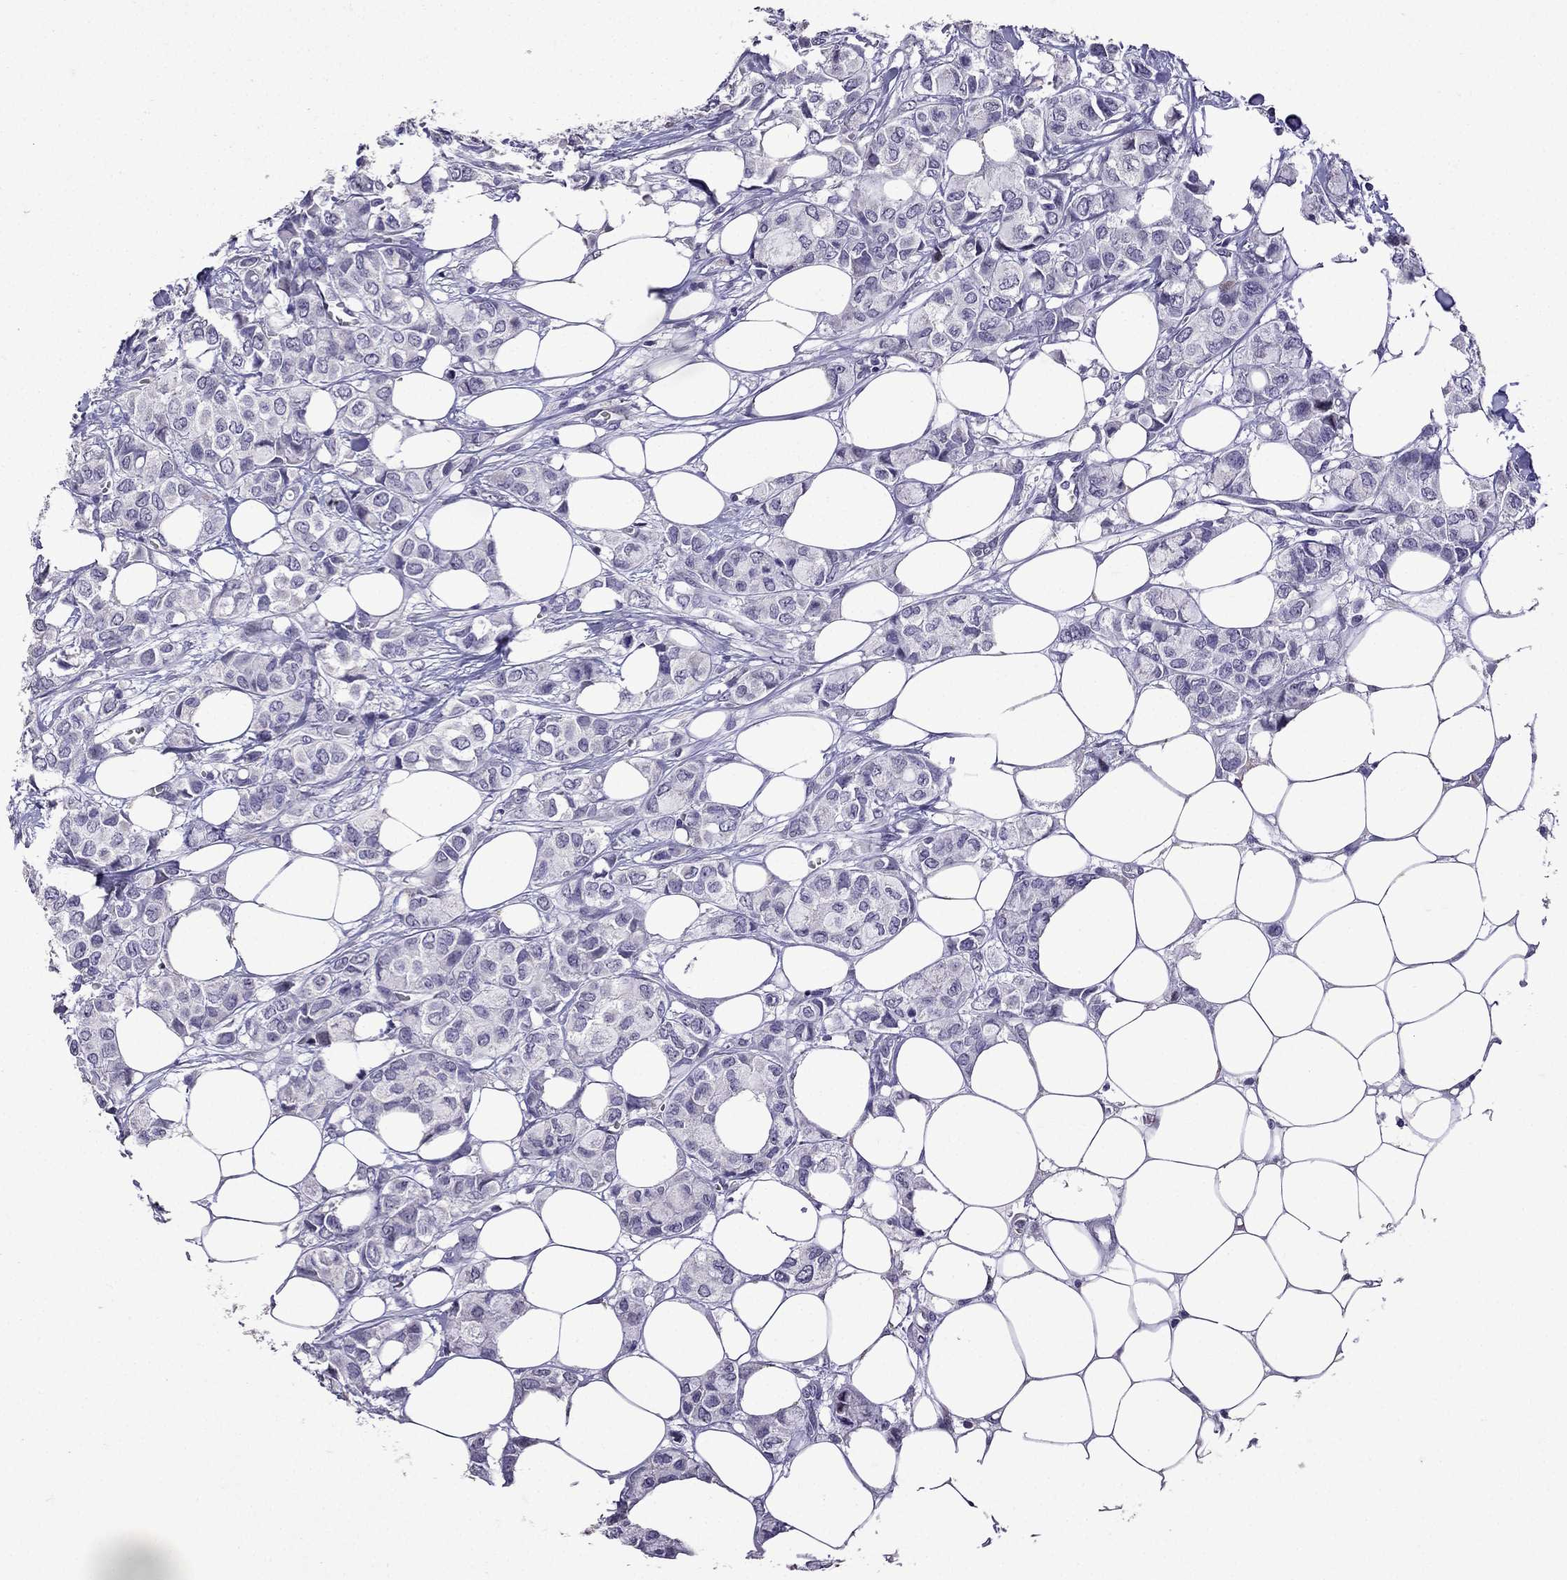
{"staining": {"intensity": "negative", "quantity": "none", "location": "none"}, "tissue": "breast cancer", "cell_type": "Tumor cells", "image_type": "cancer", "snomed": [{"axis": "morphology", "description": "Duct carcinoma"}, {"axis": "topography", "description": "Breast"}], "caption": "Immunohistochemistry (IHC) of human breast invasive ductal carcinoma displays no staining in tumor cells.", "gene": "TTN", "patient": {"sex": "female", "age": 85}}